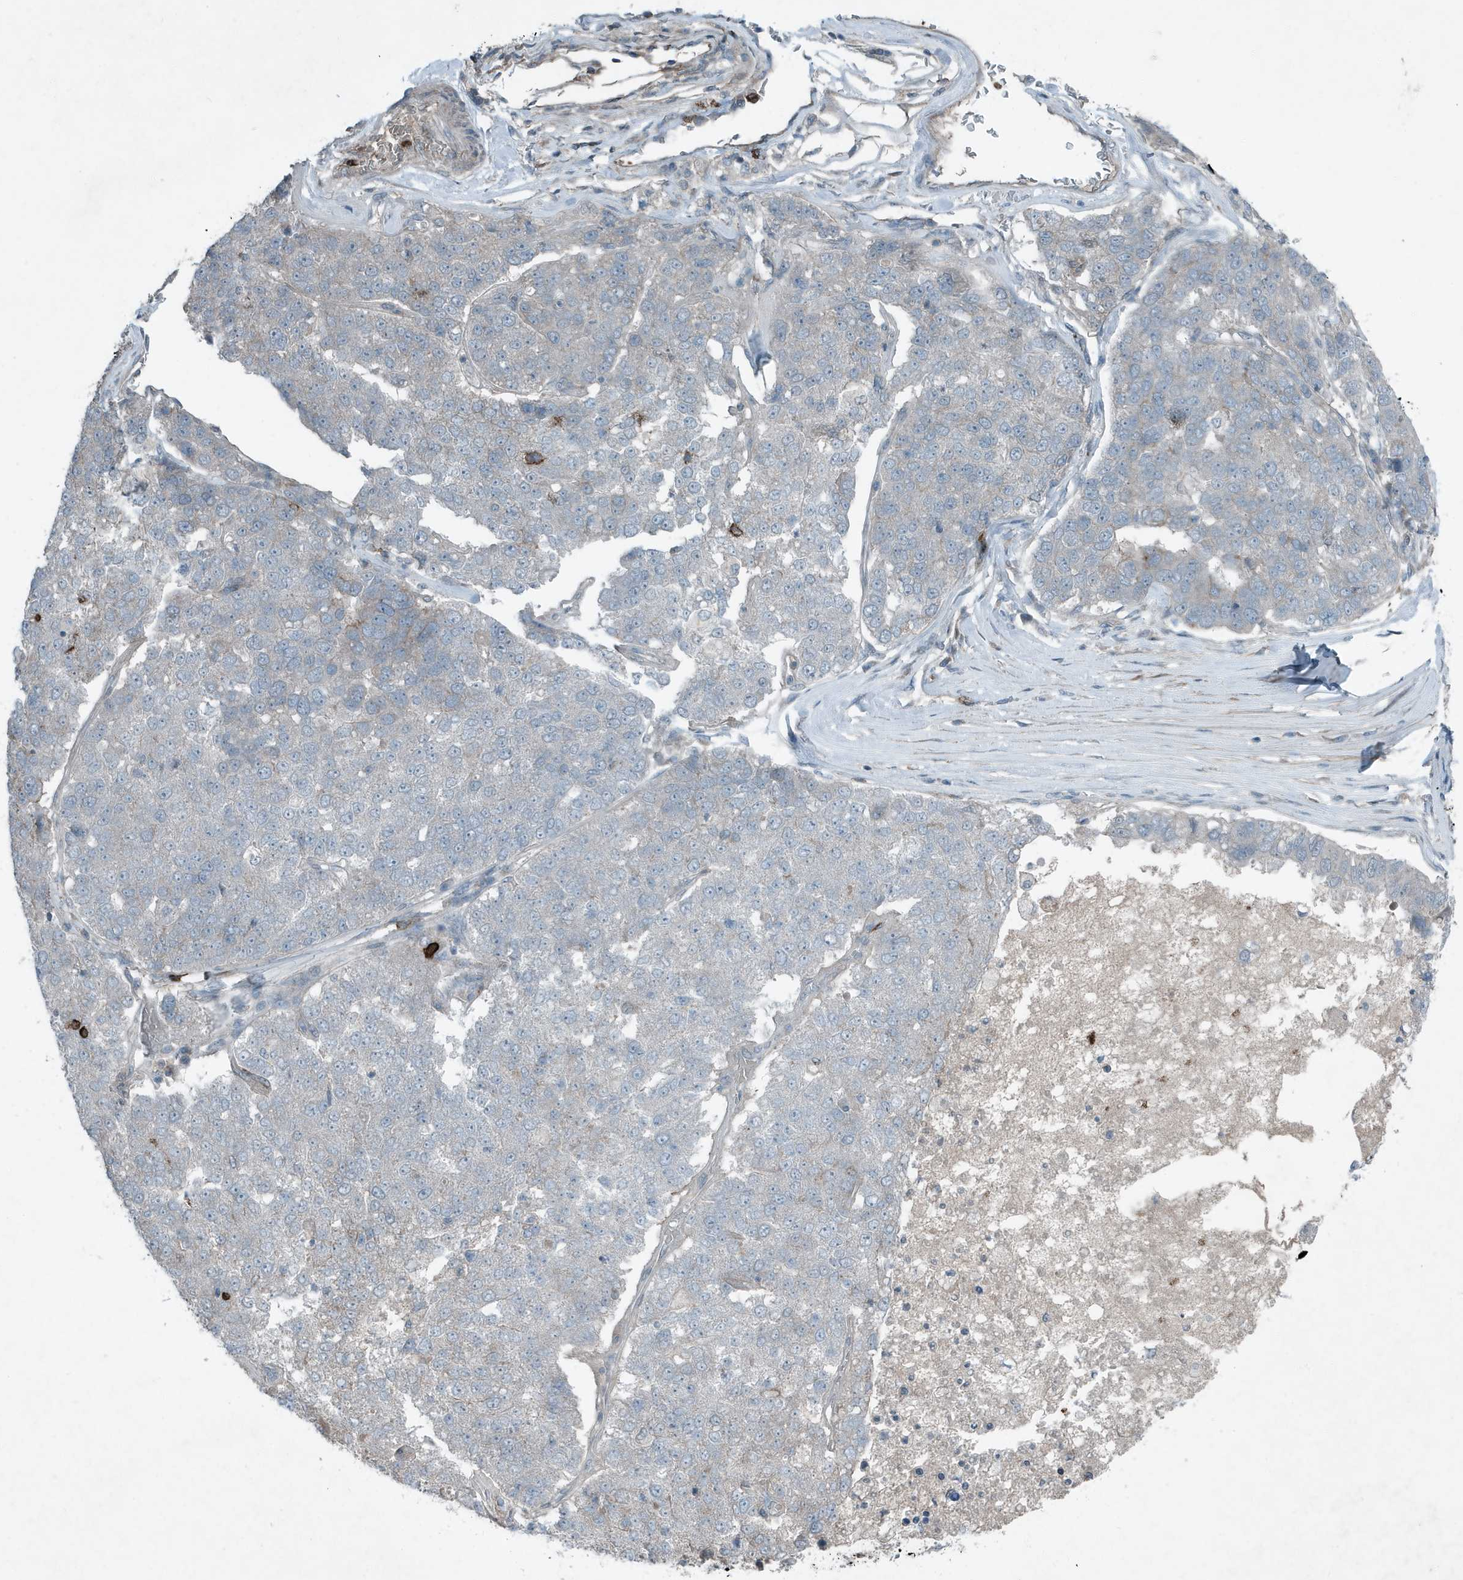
{"staining": {"intensity": "negative", "quantity": "none", "location": "none"}, "tissue": "pancreatic cancer", "cell_type": "Tumor cells", "image_type": "cancer", "snomed": [{"axis": "morphology", "description": "Adenocarcinoma, NOS"}, {"axis": "topography", "description": "Pancreas"}], "caption": "Immunohistochemical staining of human pancreatic cancer (adenocarcinoma) displays no significant staining in tumor cells.", "gene": "DAPP1", "patient": {"sex": "female", "age": 61}}